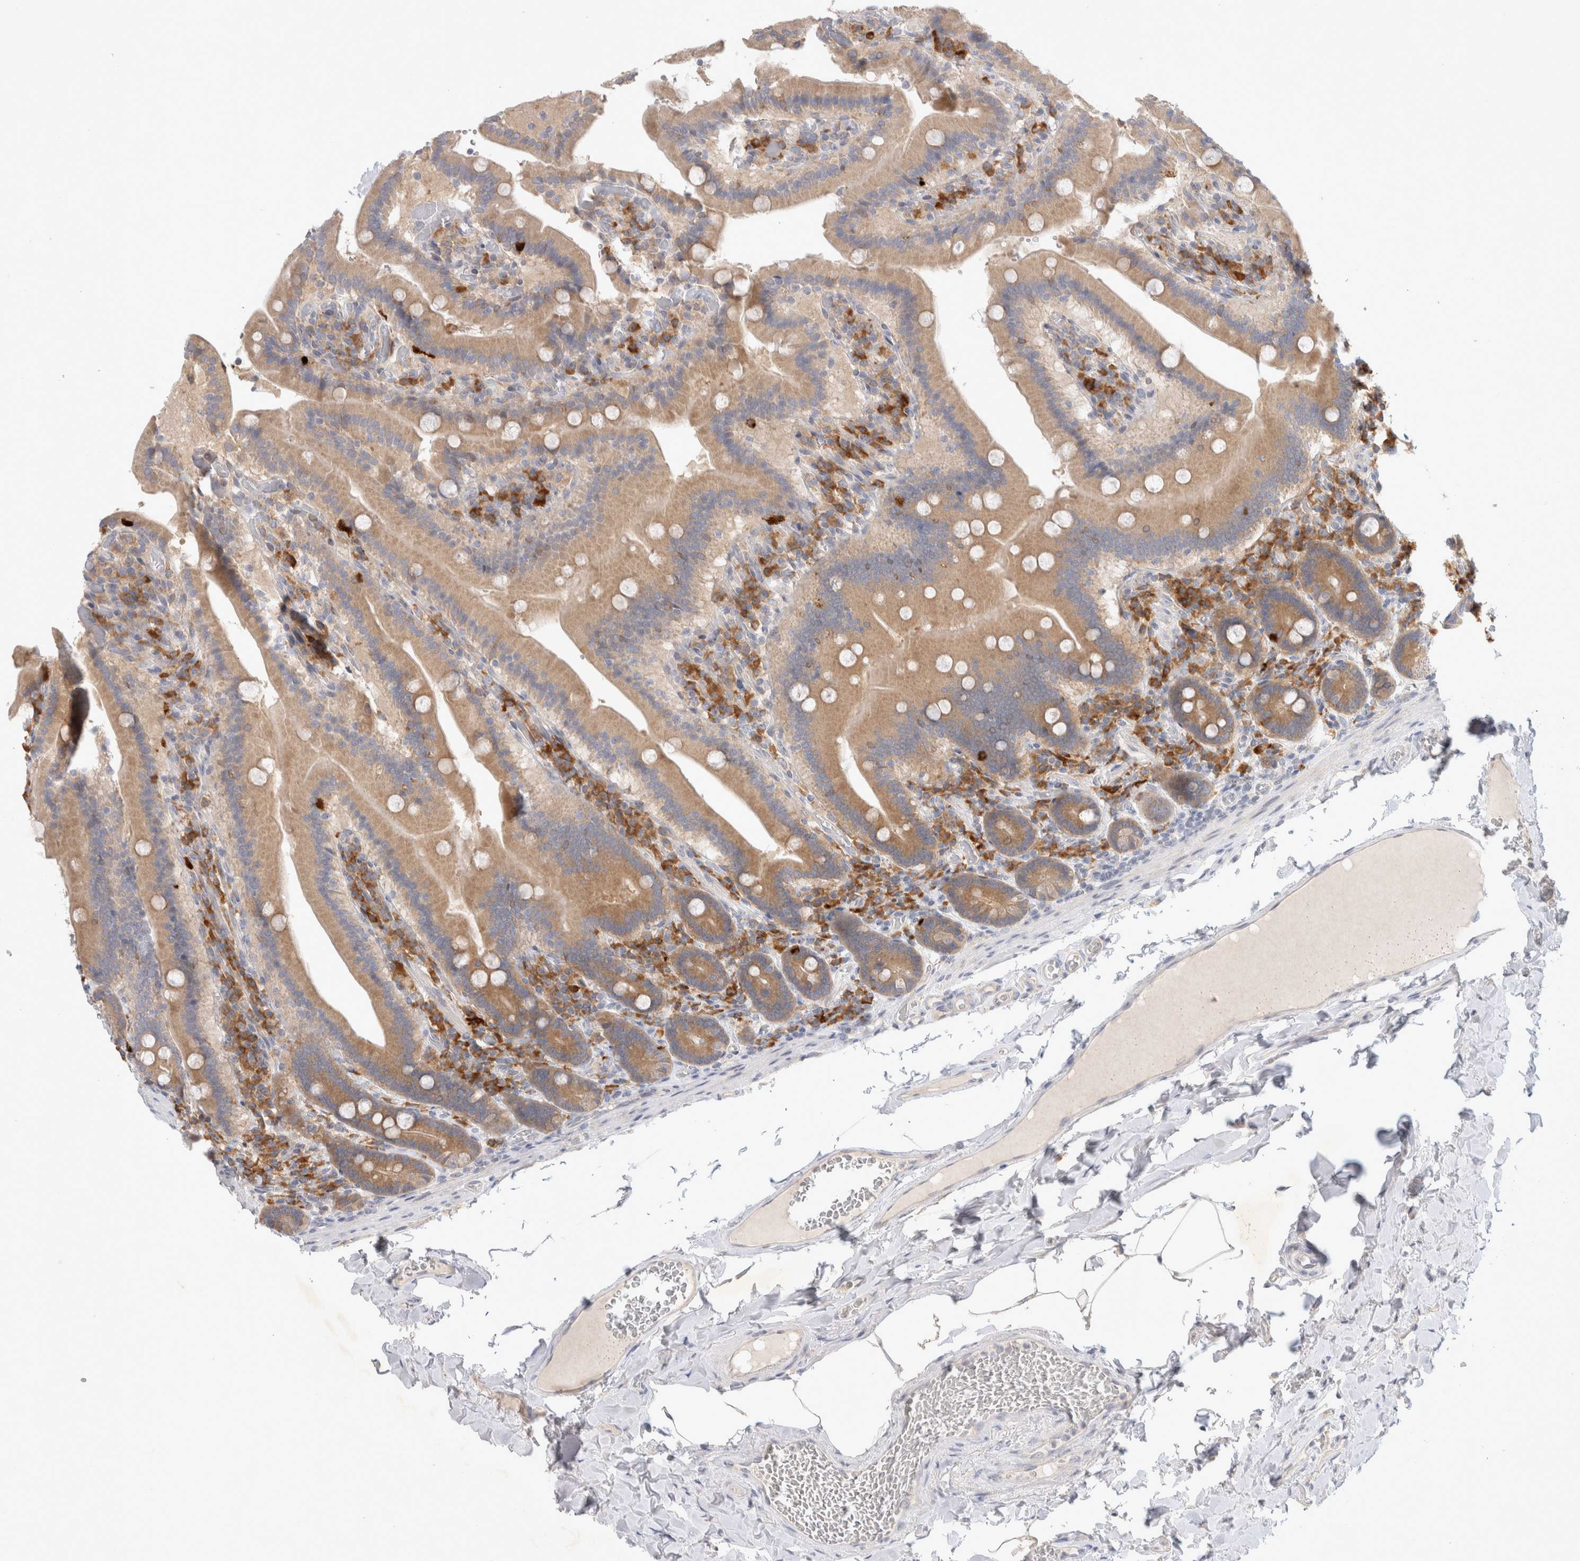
{"staining": {"intensity": "moderate", "quantity": ">75%", "location": "cytoplasmic/membranous"}, "tissue": "duodenum", "cell_type": "Glandular cells", "image_type": "normal", "snomed": [{"axis": "morphology", "description": "Normal tissue, NOS"}, {"axis": "topography", "description": "Duodenum"}], "caption": "Immunohistochemistry (IHC) photomicrograph of benign duodenum: human duodenum stained using IHC displays medium levels of moderate protein expression localized specifically in the cytoplasmic/membranous of glandular cells, appearing as a cytoplasmic/membranous brown color.", "gene": "NEDD4L", "patient": {"sex": "female", "age": 62}}